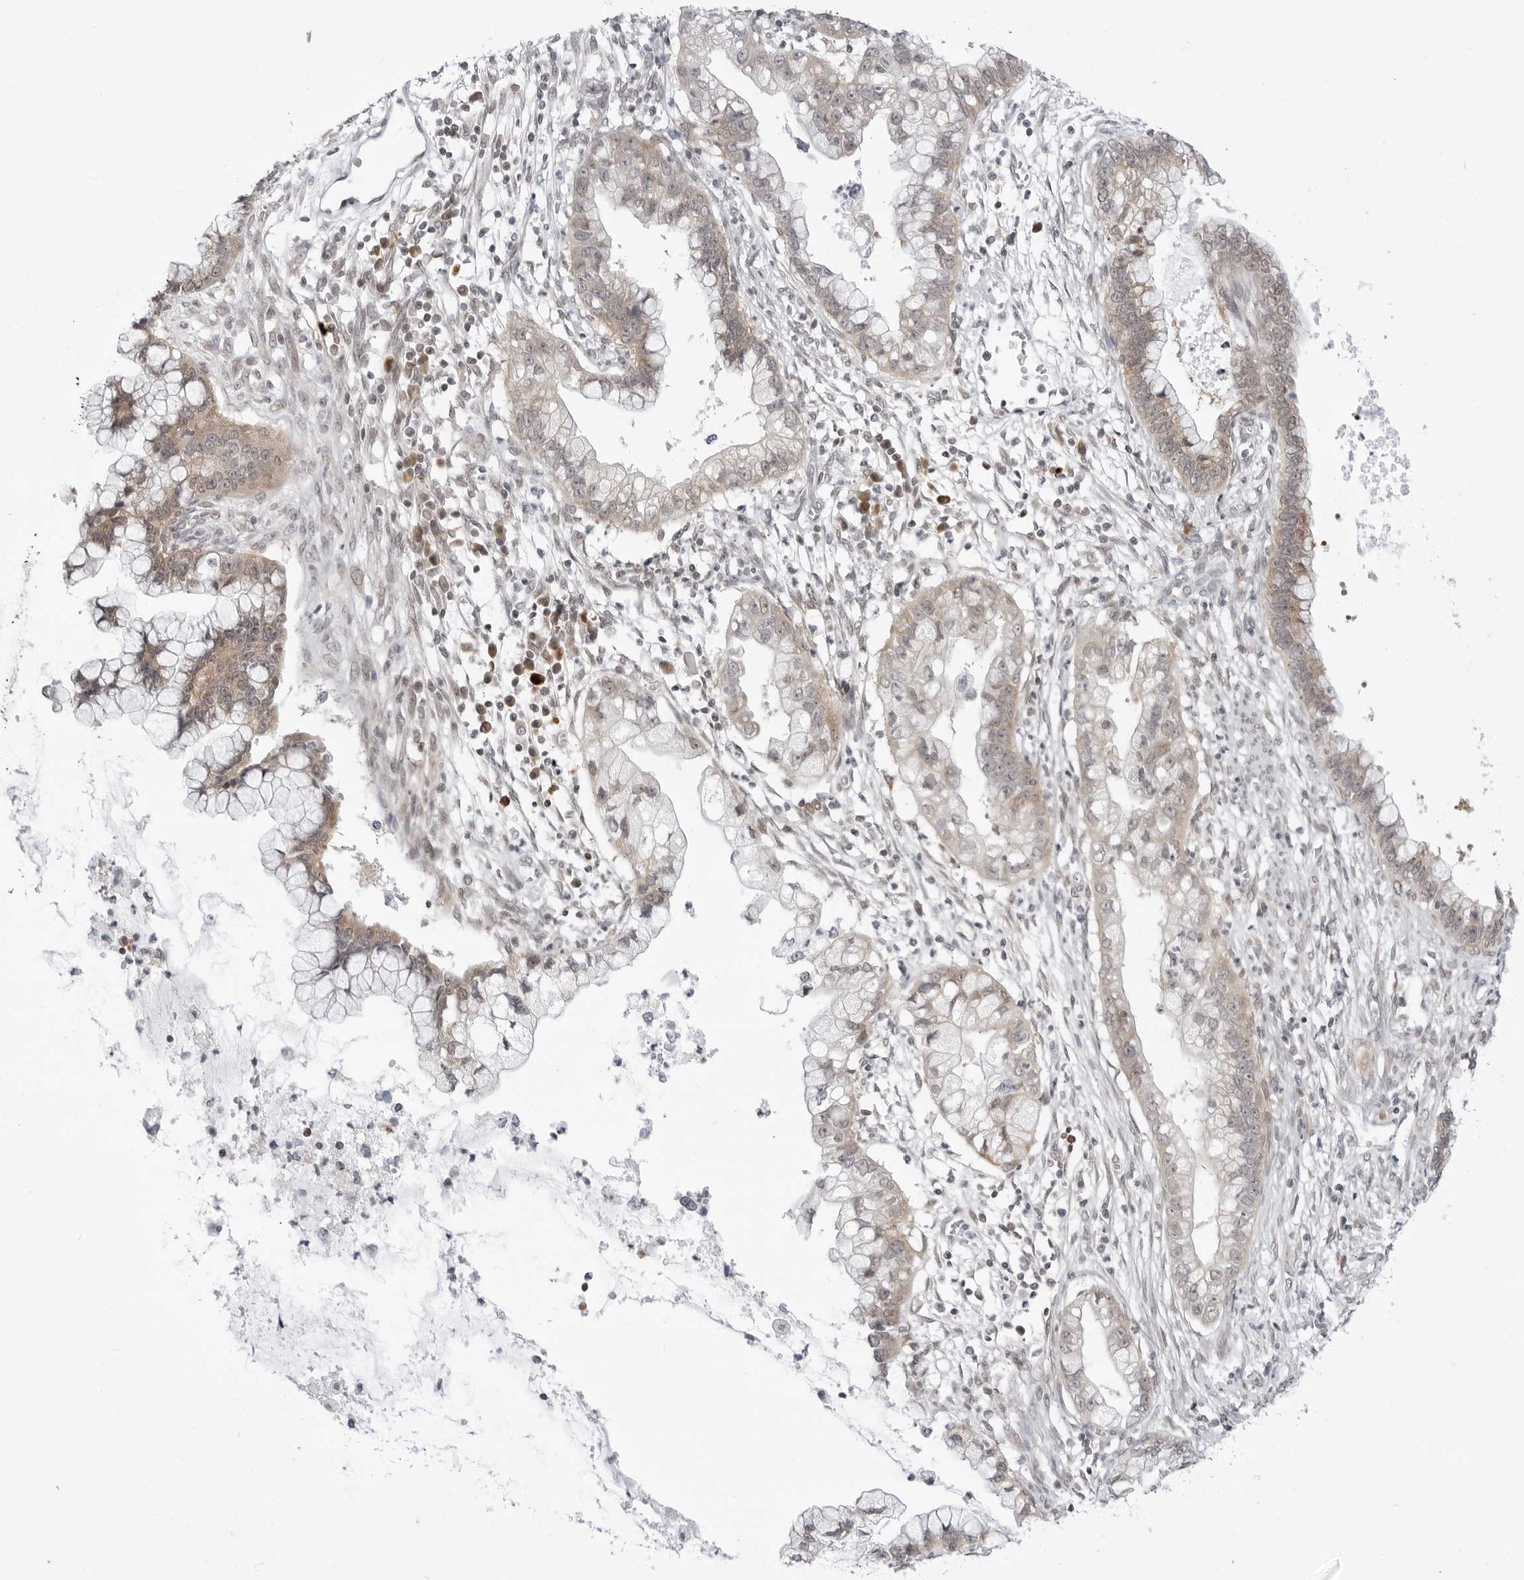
{"staining": {"intensity": "weak", "quantity": "25%-75%", "location": "cytoplasmic/membranous"}, "tissue": "cervical cancer", "cell_type": "Tumor cells", "image_type": "cancer", "snomed": [{"axis": "morphology", "description": "Adenocarcinoma, NOS"}, {"axis": "topography", "description": "Cervix"}], "caption": "An IHC histopathology image of neoplastic tissue is shown. Protein staining in brown highlights weak cytoplasmic/membranous positivity in cervical adenocarcinoma within tumor cells. (brown staining indicates protein expression, while blue staining denotes nuclei).", "gene": "PPP2R5C", "patient": {"sex": "female", "age": 44}}